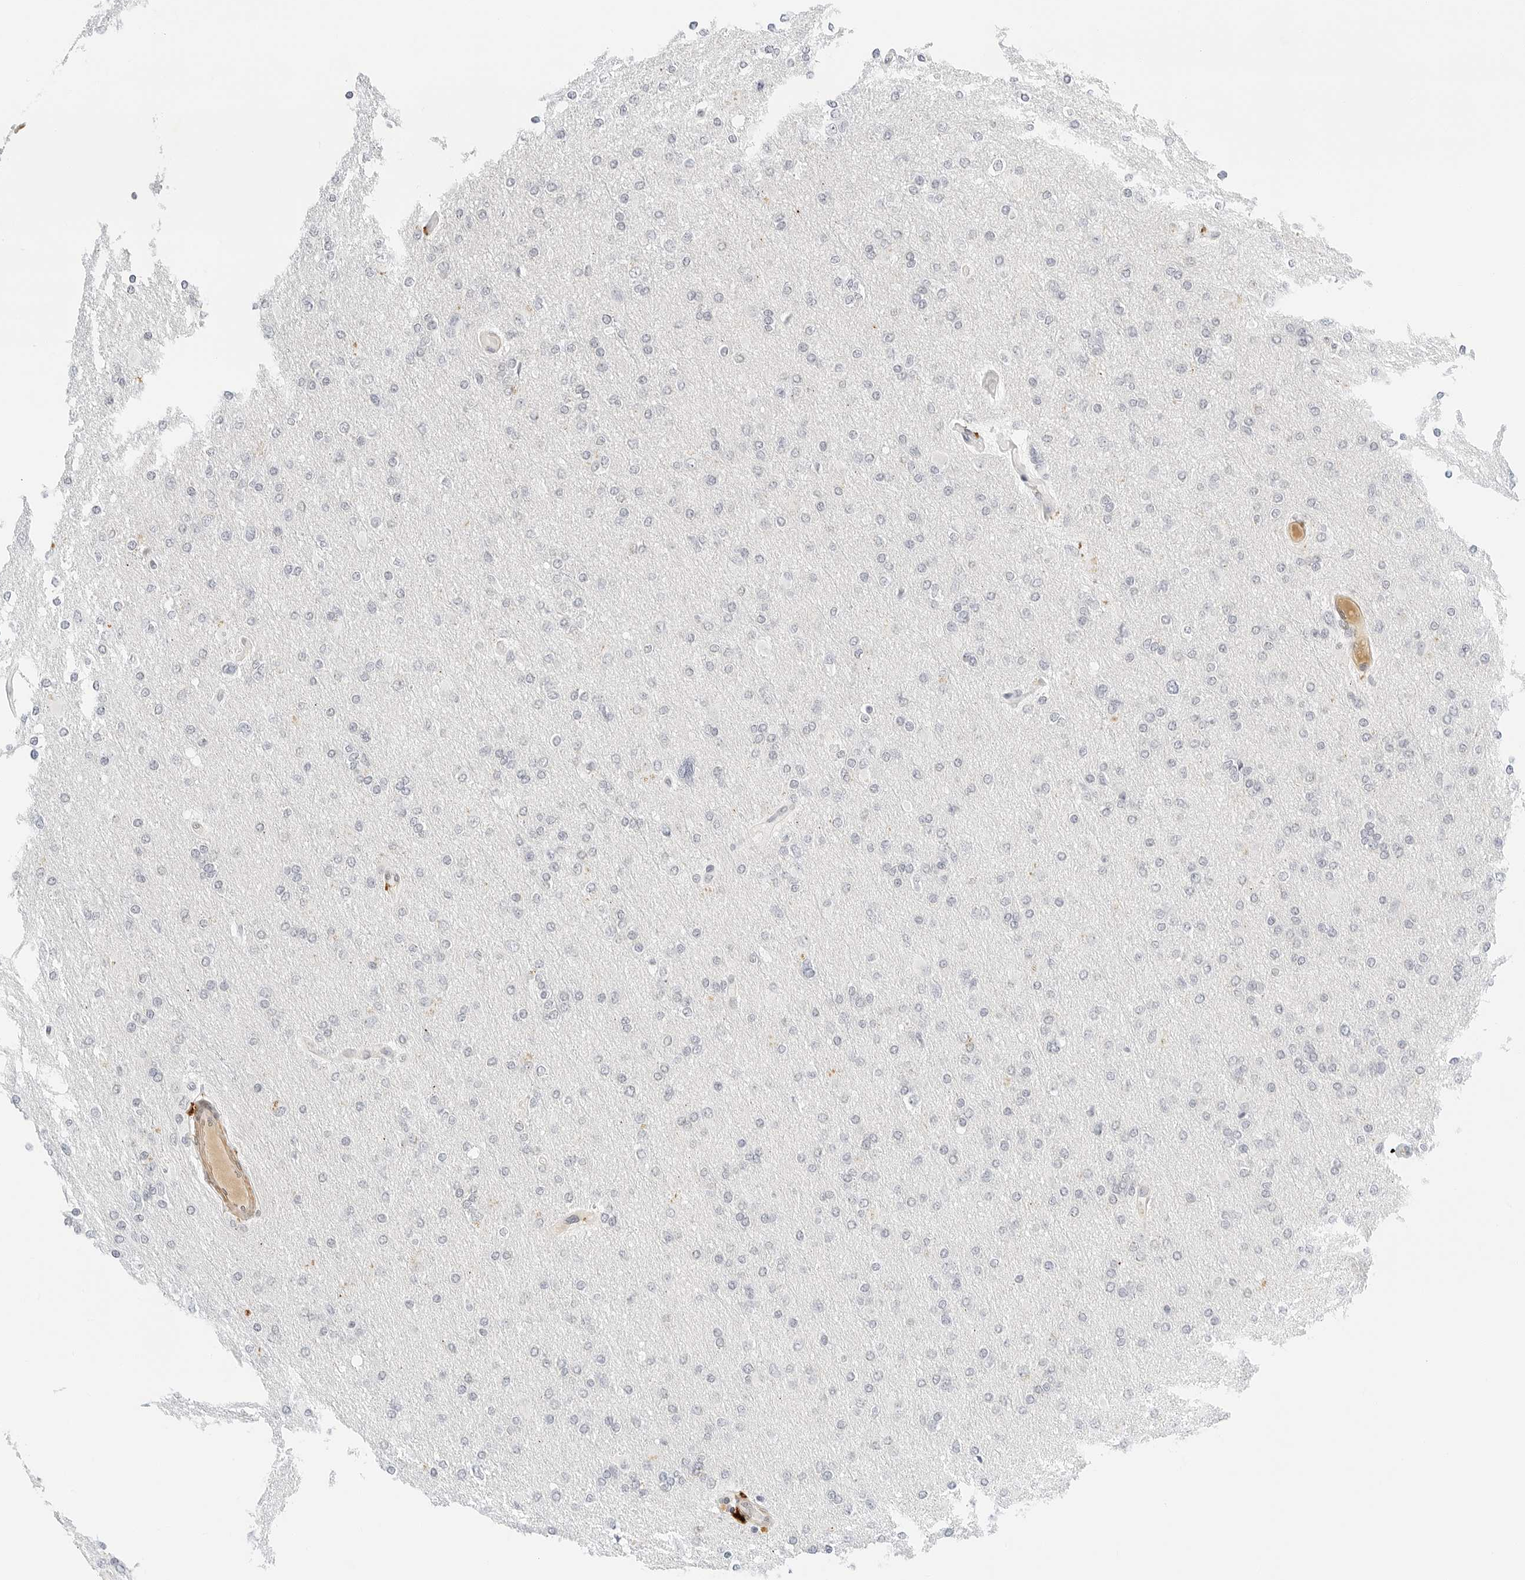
{"staining": {"intensity": "negative", "quantity": "none", "location": "none"}, "tissue": "glioma", "cell_type": "Tumor cells", "image_type": "cancer", "snomed": [{"axis": "morphology", "description": "Glioma, malignant, High grade"}, {"axis": "topography", "description": "Cerebral cortex"}], "caption": "Tumor cells show no significant protein expression in glioma.", "gene": "PKDCC", "patient": {"sex": "female", "age": 36}}